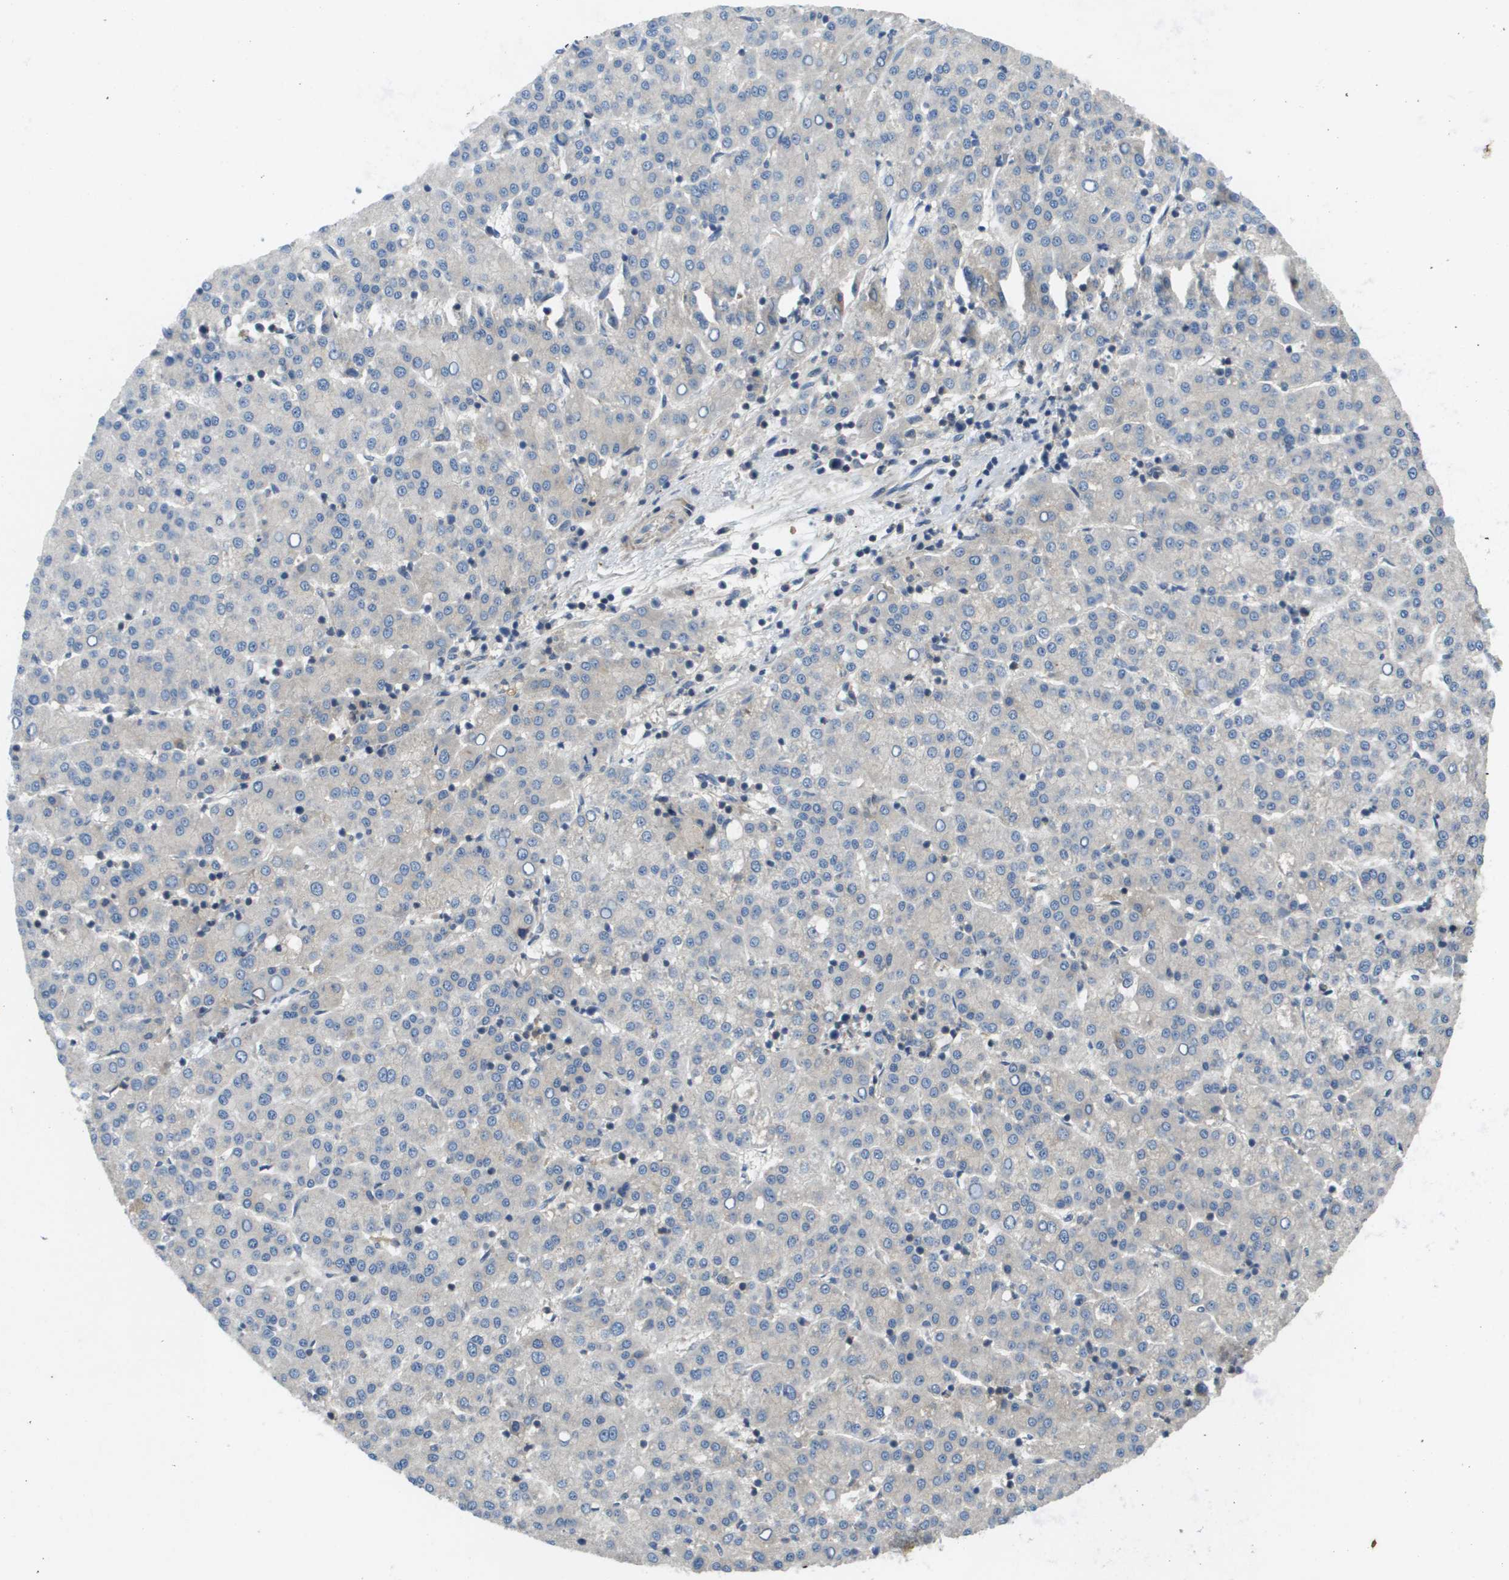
{"staining": {"intensity": "negative", "quantity": "none", "location": "none"}, "tissue": "liver cancer", "cell_type": "Tumor cells", "image_type": "cancer", "snomed": [{"axis": "morphology", "description": "Carcinoma, Hepatocellular, NOS"}, {"axis": "topography", "description": "Liver"}], "caption": "Tumor cells are negative for protein expression in human liver hepatocellular carcinoma.", "gene": "KRT23", "patient": {"sex": "female", "age": 58}}